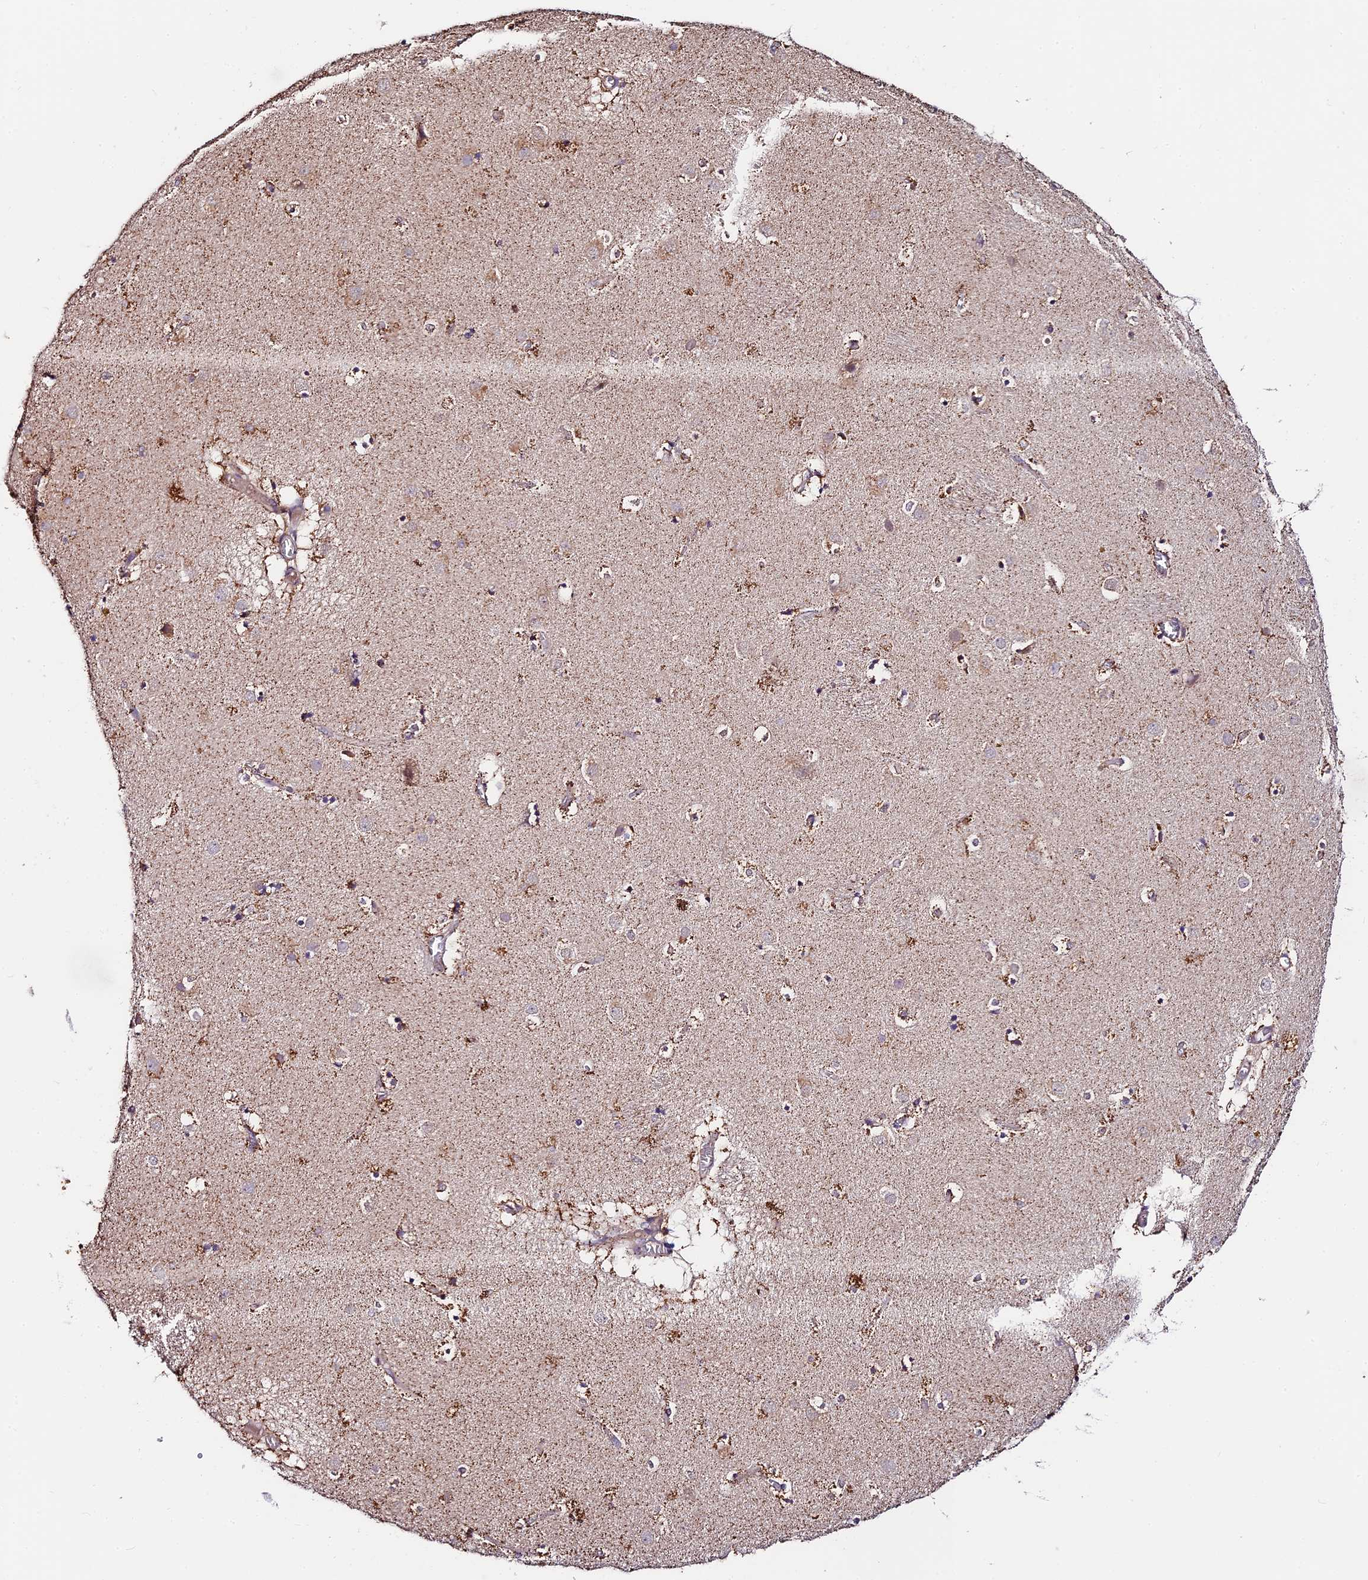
{"staining": {"intensity": "moderate", "quantity": "<25%", "location": "cytoplasmic/membranous"}, "tissue": "caudate", "cell_type": "Glial cells", "image_type": "normal", "snomed": [{"axis": "morphology", "description": "Normal tissue, NOS"}, {"axis": "topography", "description": "Lateral ventricle wall"}], "caption": "Glial cells show low levels of moderate cytoplasmic/membranous positivity in about <25% of cells in benign caudate.", "gene": "C3orf20", "patient": {"sex": "male", "age": 70}}